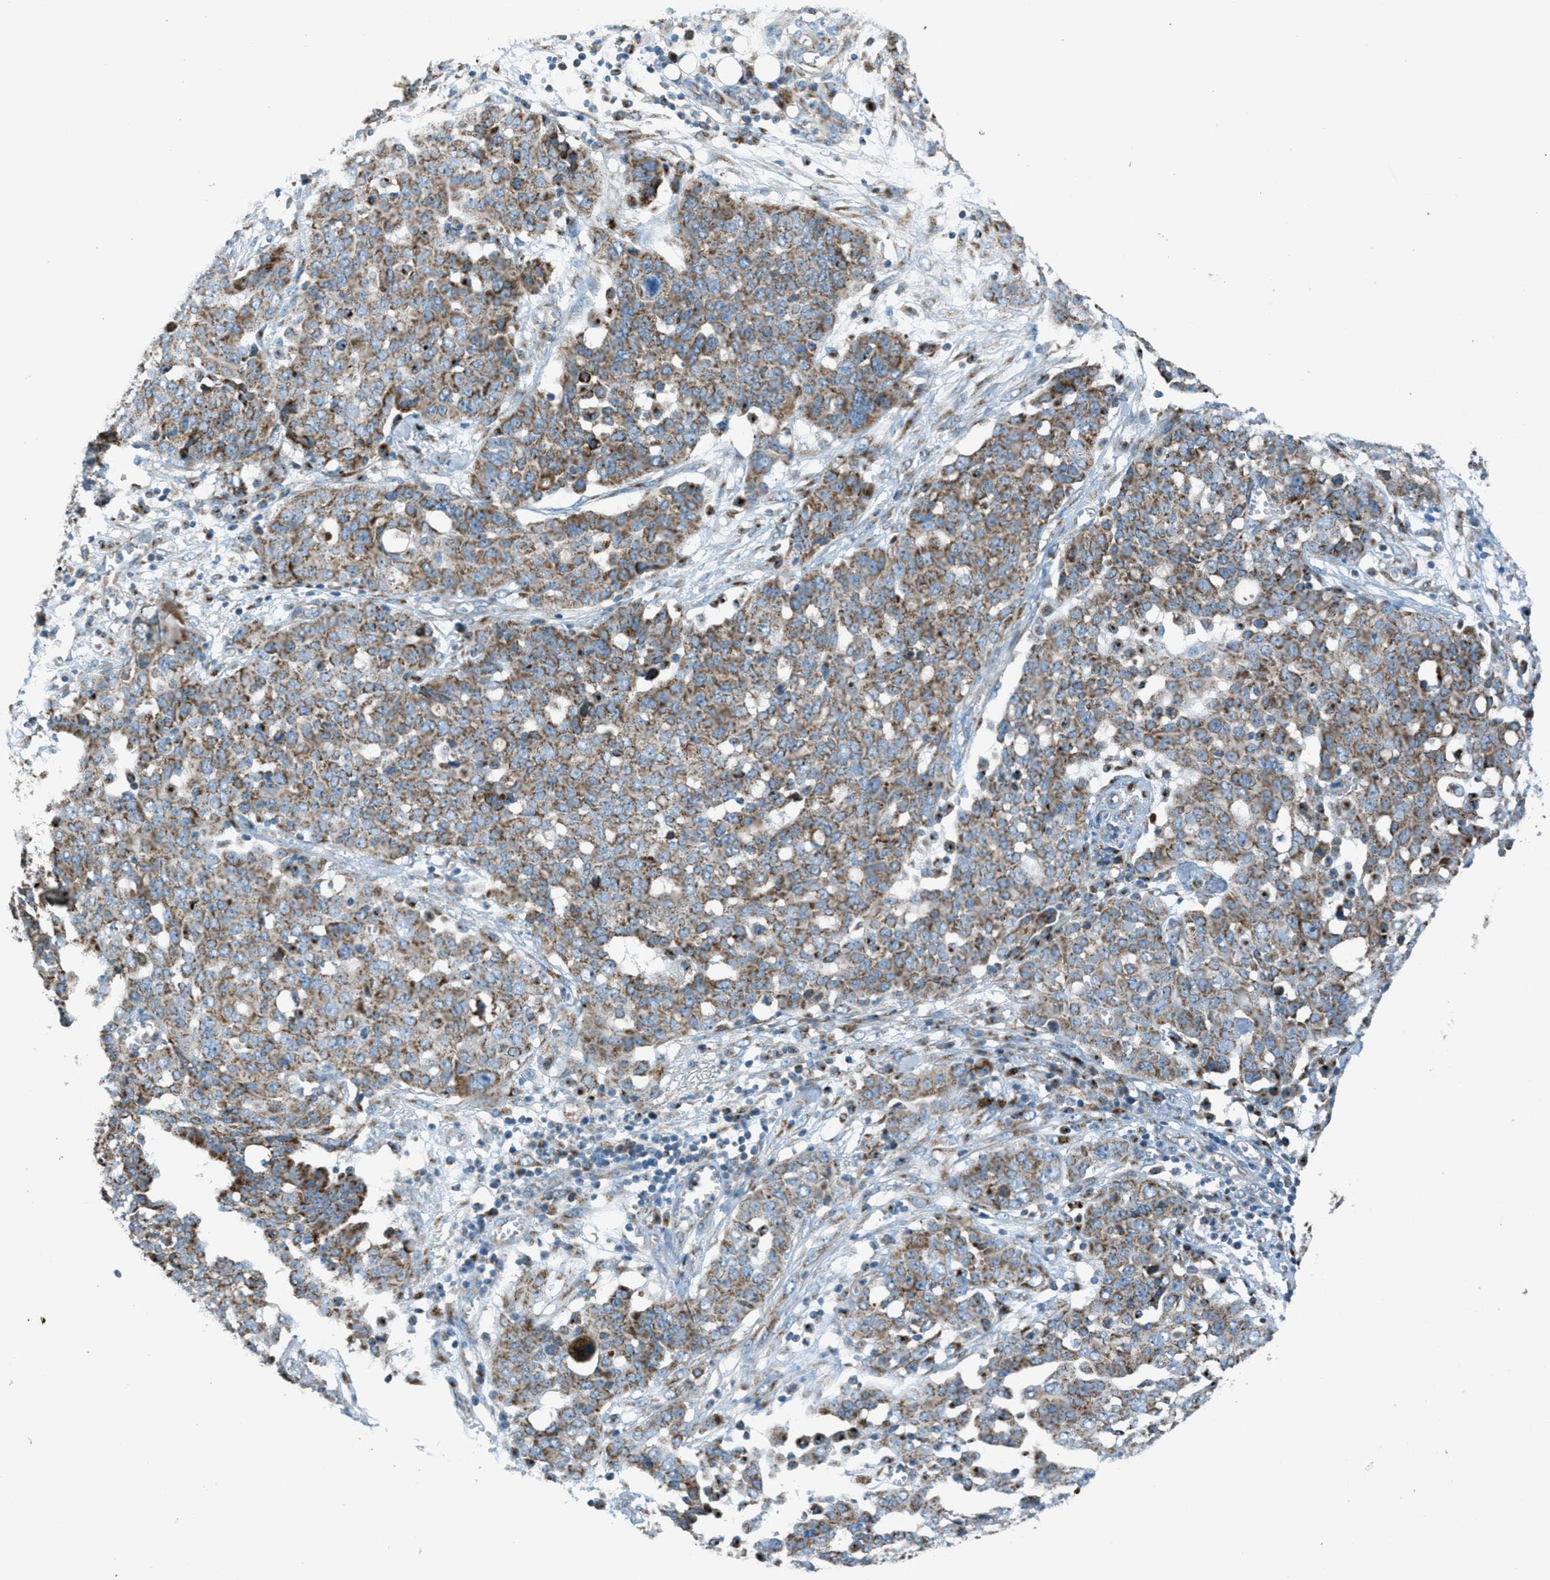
{"staining": {"intensity": "weak", "quantity": ">75%", "location": "cytoplasmic/membranous"}, "tissue": "ovarian cancer", "cell_type": "Tumor cells", "image_type": "cancer", "snomed": [{"axis": "morphology", "description": "Cystadenocarcinoma, serous, NOS"}, {"axis": "topography", "description": "Soft tissue"}, {"axis": "topography", "description": "Ovary"}], "caption": "Weak cytoplasmic/membranous protein positivity is identified in about >75% of tumor cells in ovarian cancer (serous cystadenocarcinoma).", "gene": "BCKDK", "patient": {"sex": "female", "age": 57}}